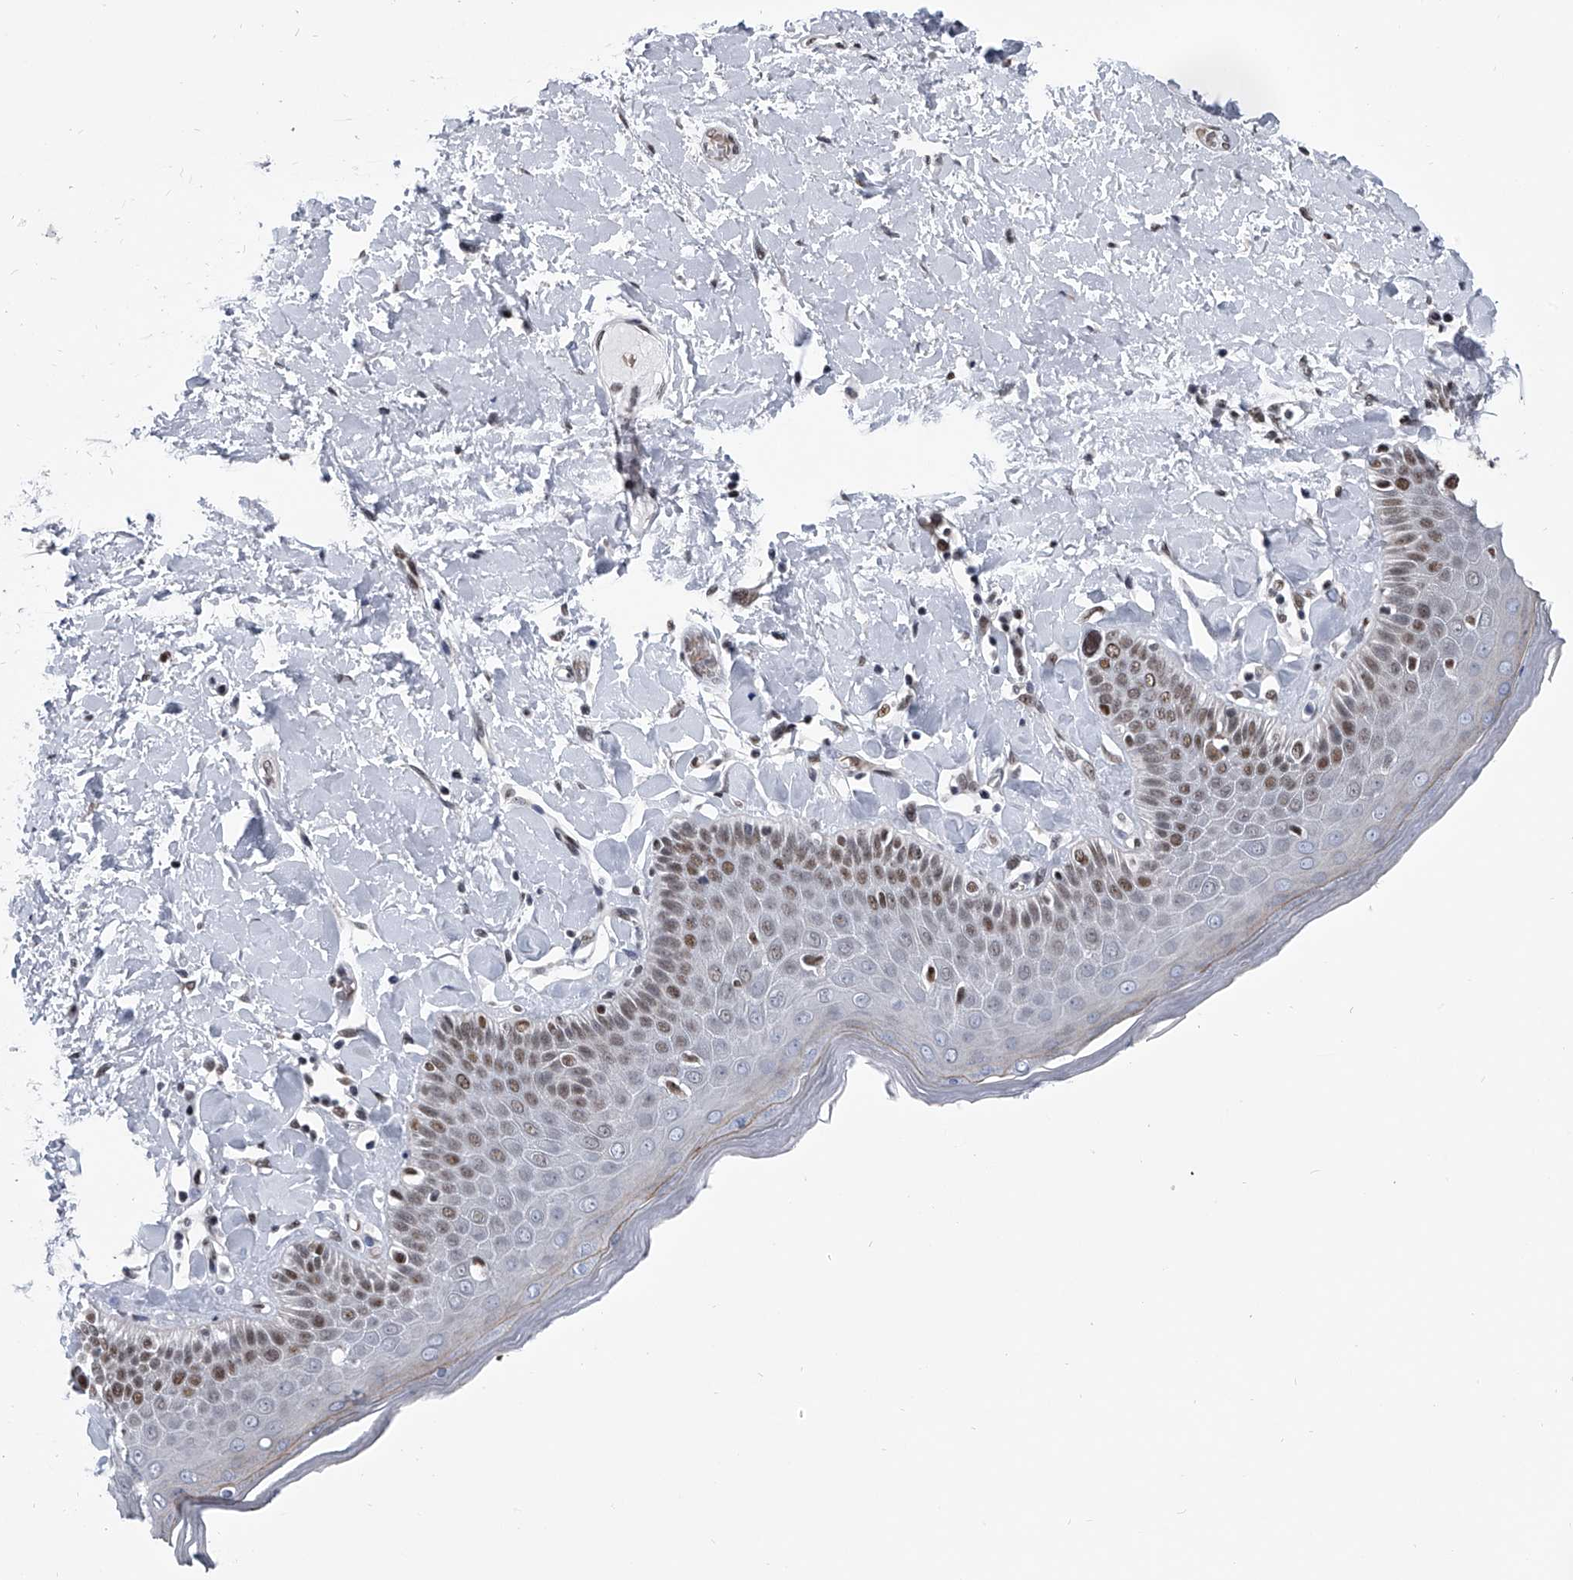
{"staining": {"intensity": "moderate", "quantity": ">75%", "location": "nuclear"}, "tissue": "skin", "cell_type": "Epidermal cells", "image_type": "normal", "snomed": [{"axis": "morphology", "description": "Normal tissue, NOS"}, {"axis": "topography", "description": "Anal"}], "caption": "Human skin stained for a protein (brown) demonstrates moderate nuclear positive expression in approximately >75% of epidermal cells.", "gene": "SIM2", "patient": {"sex": "male", "age": 69}}